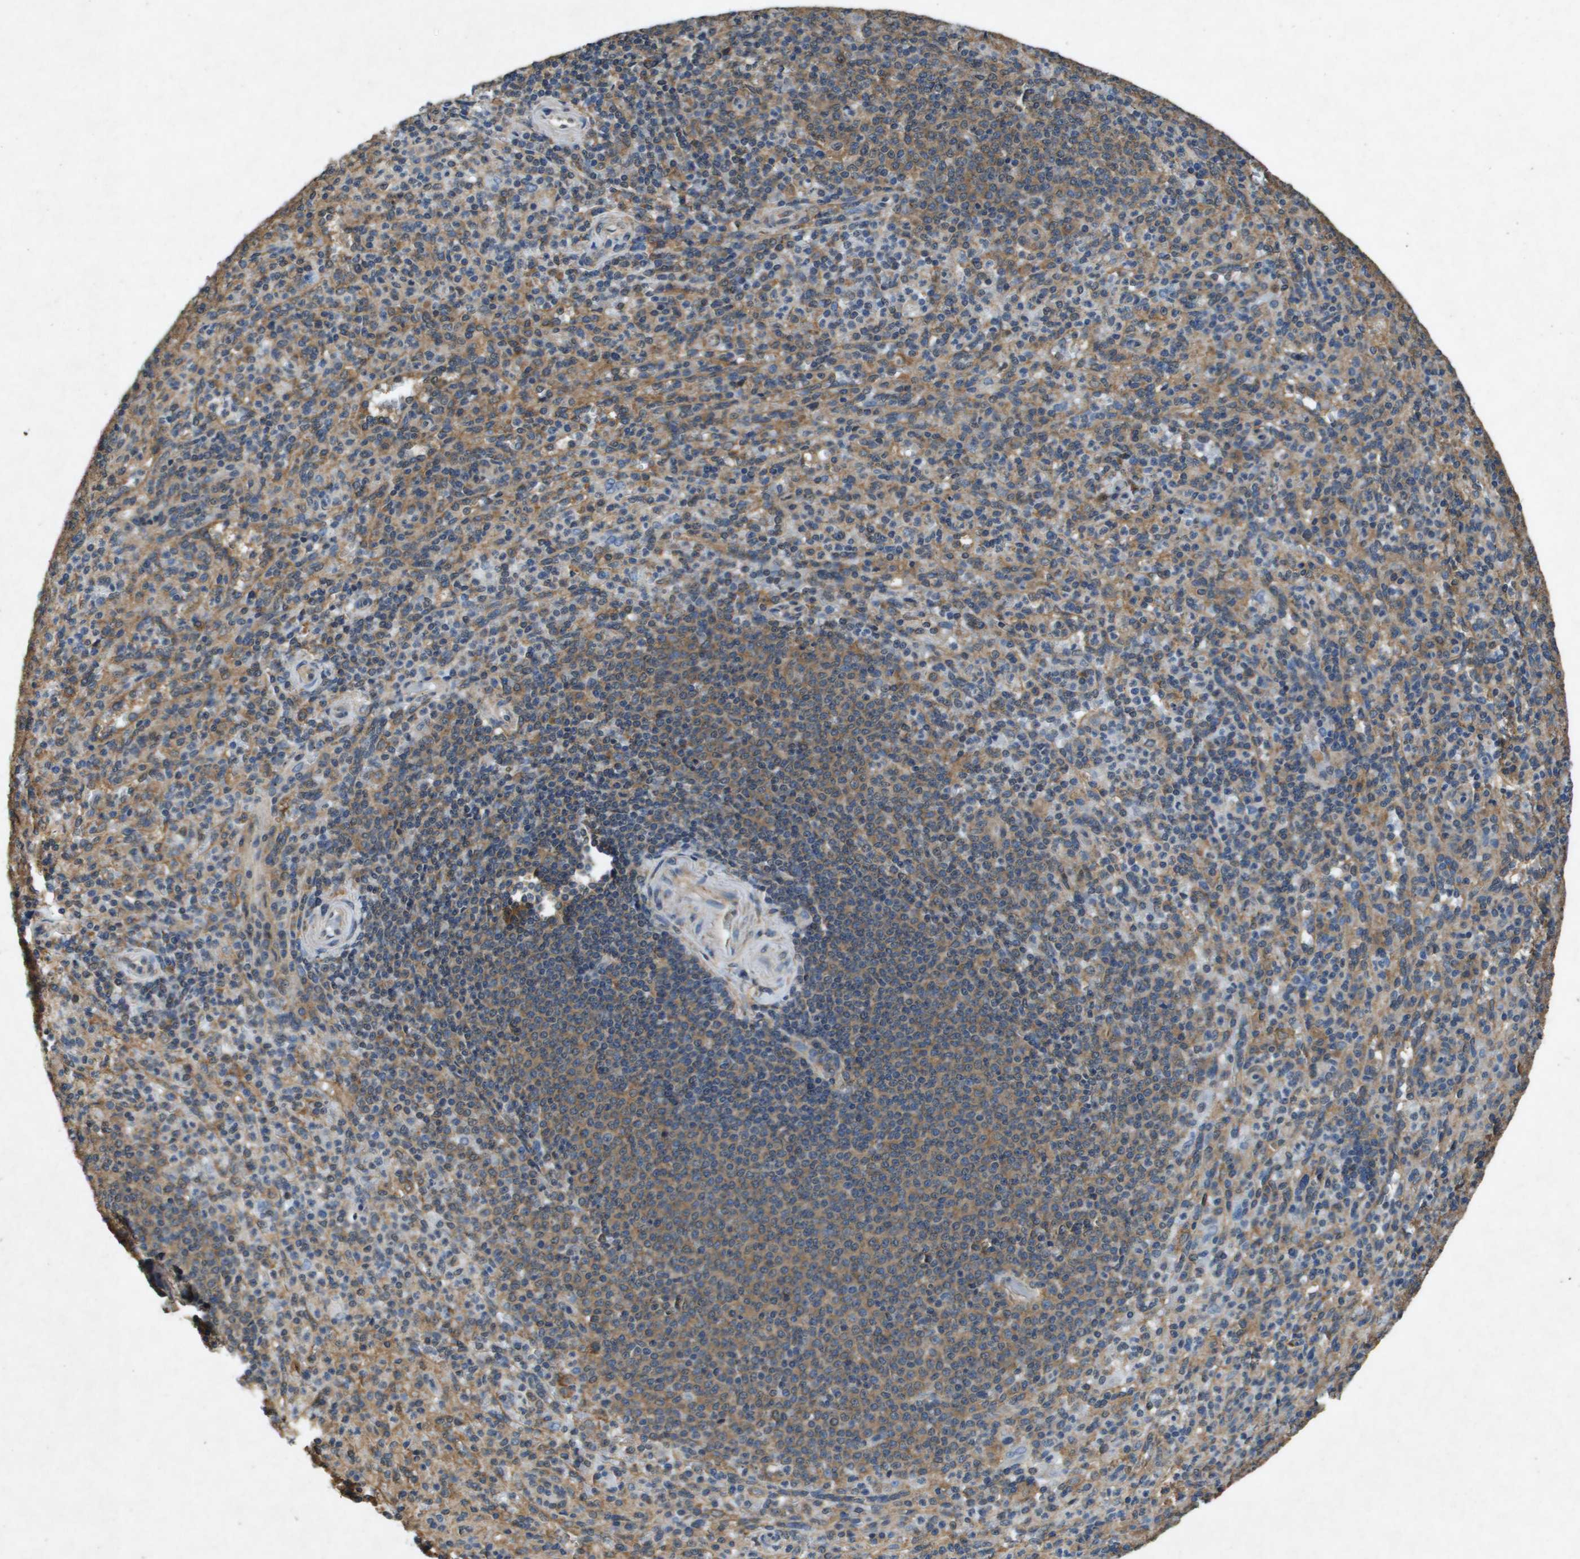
{"staining": {"intensity": "moderate", "quantity": "<25%", "location": "cytoplasmic/membranous"}, "tissue": "spleen", "cell_type": "Cells in red pulp", "image_type": "normal", "snomed": [{"axis": "morphology", "description": "Normal tissue, NOS"}, {"axis": "topography", "description": "Spleen"}], "caption": "An immunohistochemistry photomicrograph of benign tissue is shown. Protein staining in brown highlights moderate cytoplasmic/membranous positivity in spleen within cells in red pulp.", "gene": "PTPRT", "patient": {"sex": "male", "age": 36}}